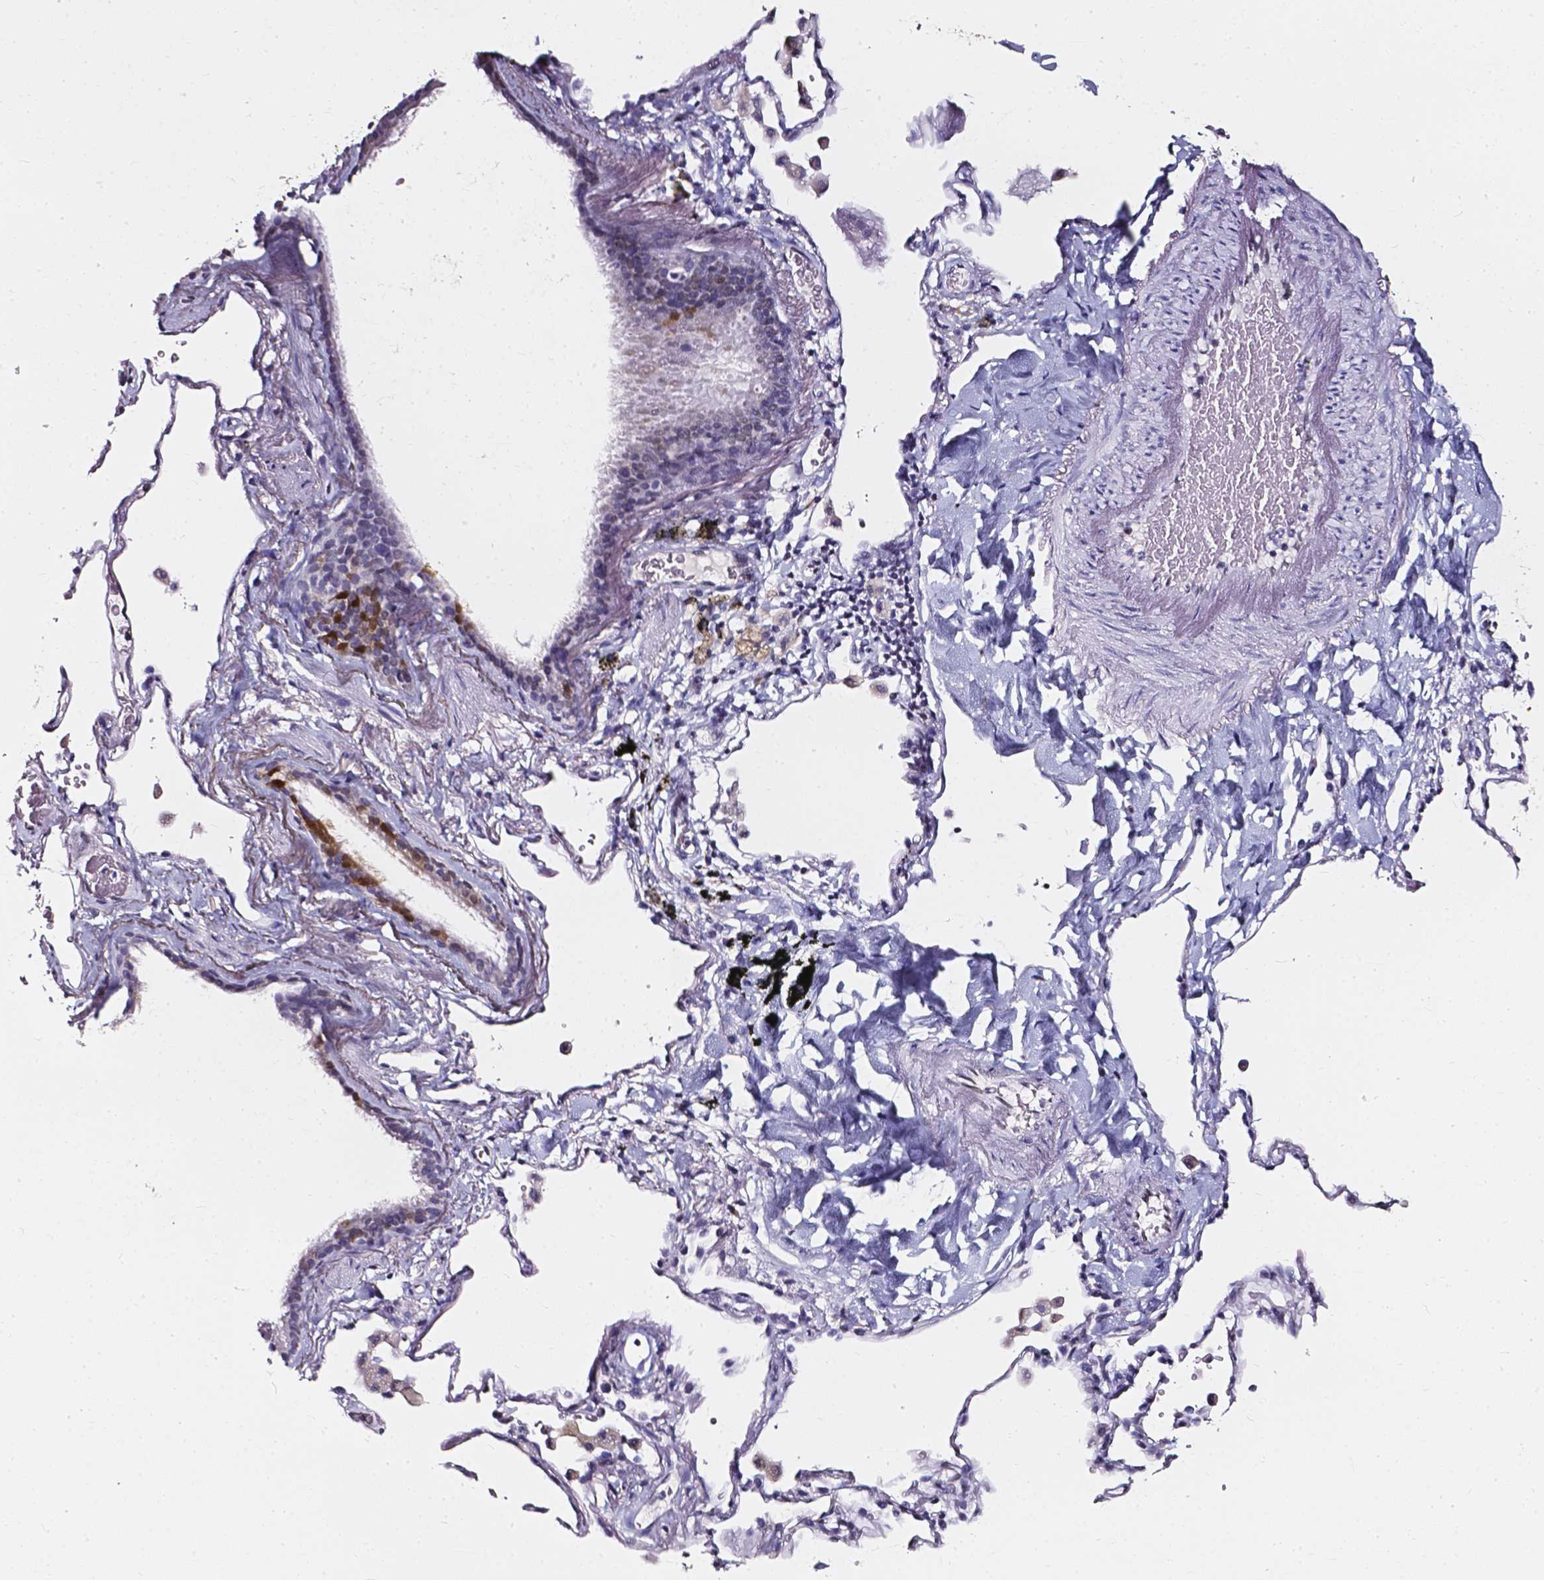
{"staining": {"intensity": "negative", "quantity": "none", "location": "none"}, "tissue": "bronchus", "cell_type": "Respiratory epithelial cells", "image_type": "normal", "snomed": [{"axis": "morphology", "description": "Normal tissue, NOS"}, {"axis": "topography", "description": "Bronchus"}, {"axis": "topography", "description": "Lung"}], "caption": "Protein analysis of unremarkable bronchus displays no significant staining in respiratory epithelial cells.", "gene": "AKR1B10", "patient": {"sex": "male", "age": 54}}